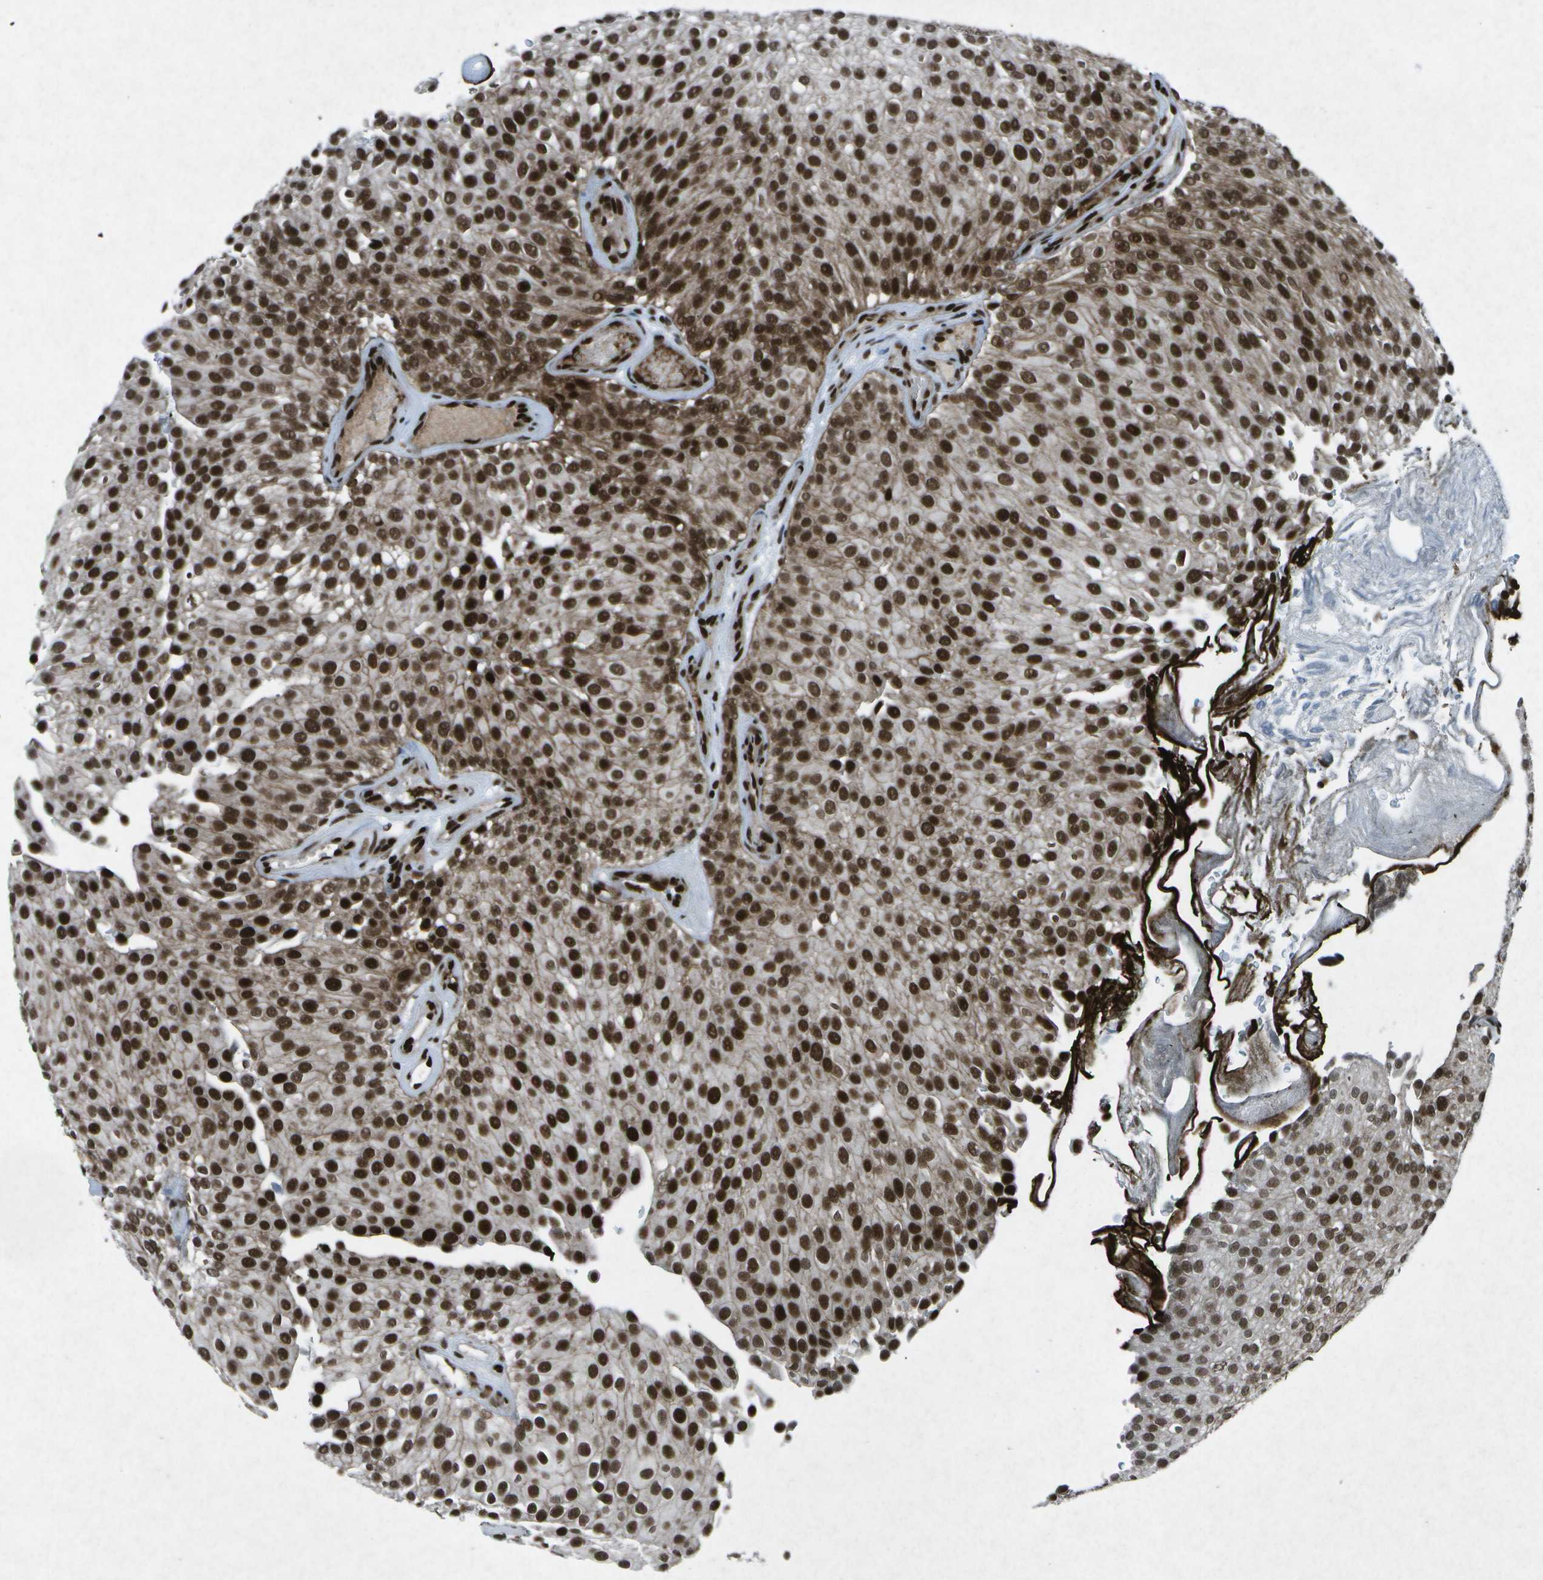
{"staining": {"intensity": "strong", "quantity": ">75%", "location": "cytoplasmic/membranous,nuclear"}, "tissue": "urothelial cancer", "cell_type": "Tumor cells", "image_type": "cancer", "snomed": [{"axis": "morphology", "description": "Urothelial carcinoma, Low grade"}, {"axis": "topography", "description": "Urinary bladder"}], "caption": "Low-grade urothelial carcinoma tissue reveals strong cytoplasmic/membranous and nuclear expression in about >75% of tumor cells, visualized by immunohistochemistry.", "gene": "MTA2", "patient": {"sex": "male", "age": 78}}